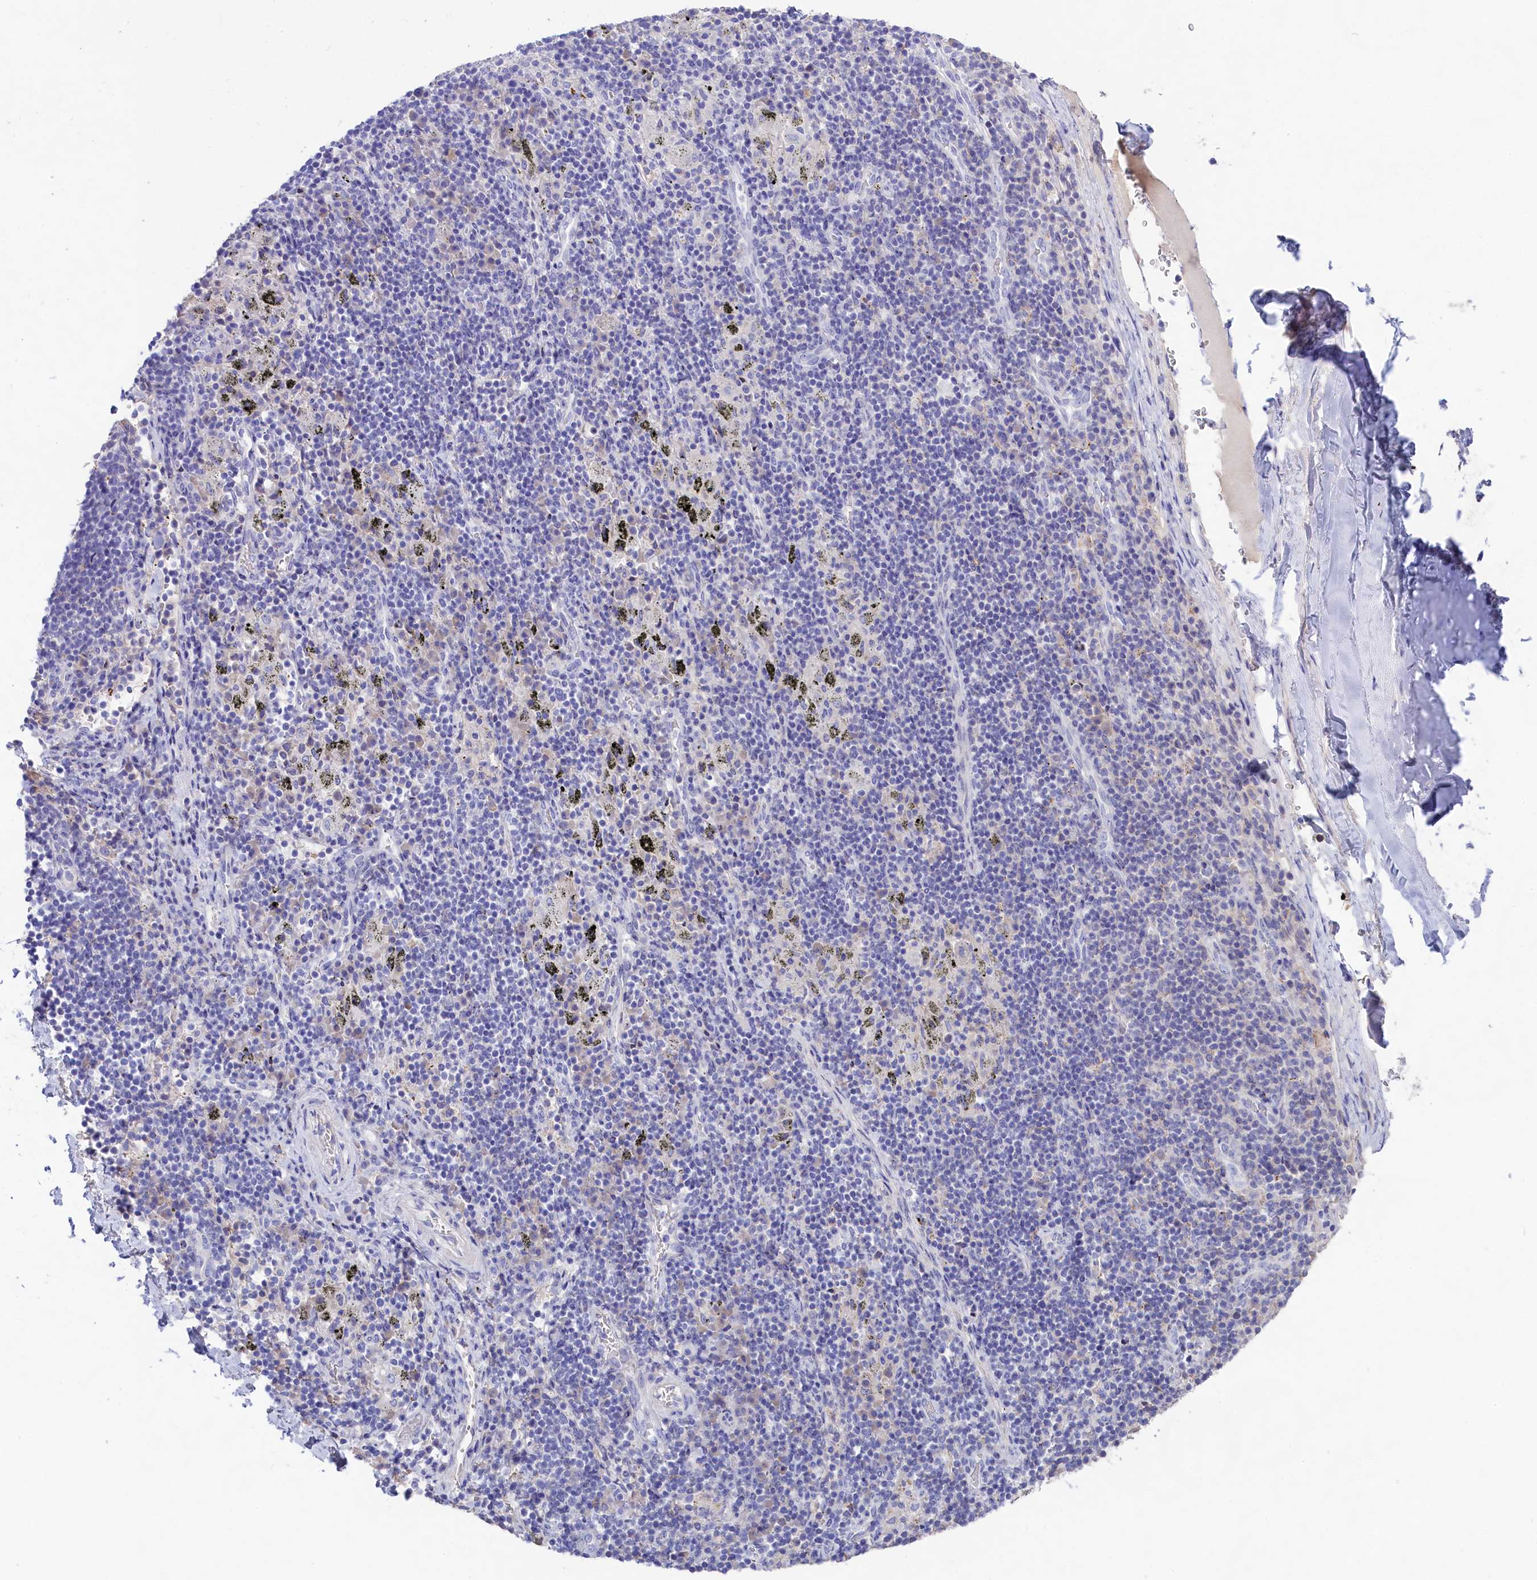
{"staining": {"intensity": "negative", "quantity": "none", "location": "none"}, "tissue": "adipose tissue", "cell_type": "Adipocytes", "image_type": "normal", "snomed": [{"axis": "morphology", "description": "Normal tissue, NOS"}, {"axis": "topography", "description": "Lymph node"}, {"axis": "topography", "description": "Cartilage tissue"}, {"axis": "topography", "description": "Bronchus"}], "caption": "High power microscopy photomicrograph of an immunohistochemistry (IHC) micrograph of normal adipose tissue, revealing no significant staining in adipocytes.", "gene": "SULT2A1", "patient": {"sex": "male", "age": 63}}